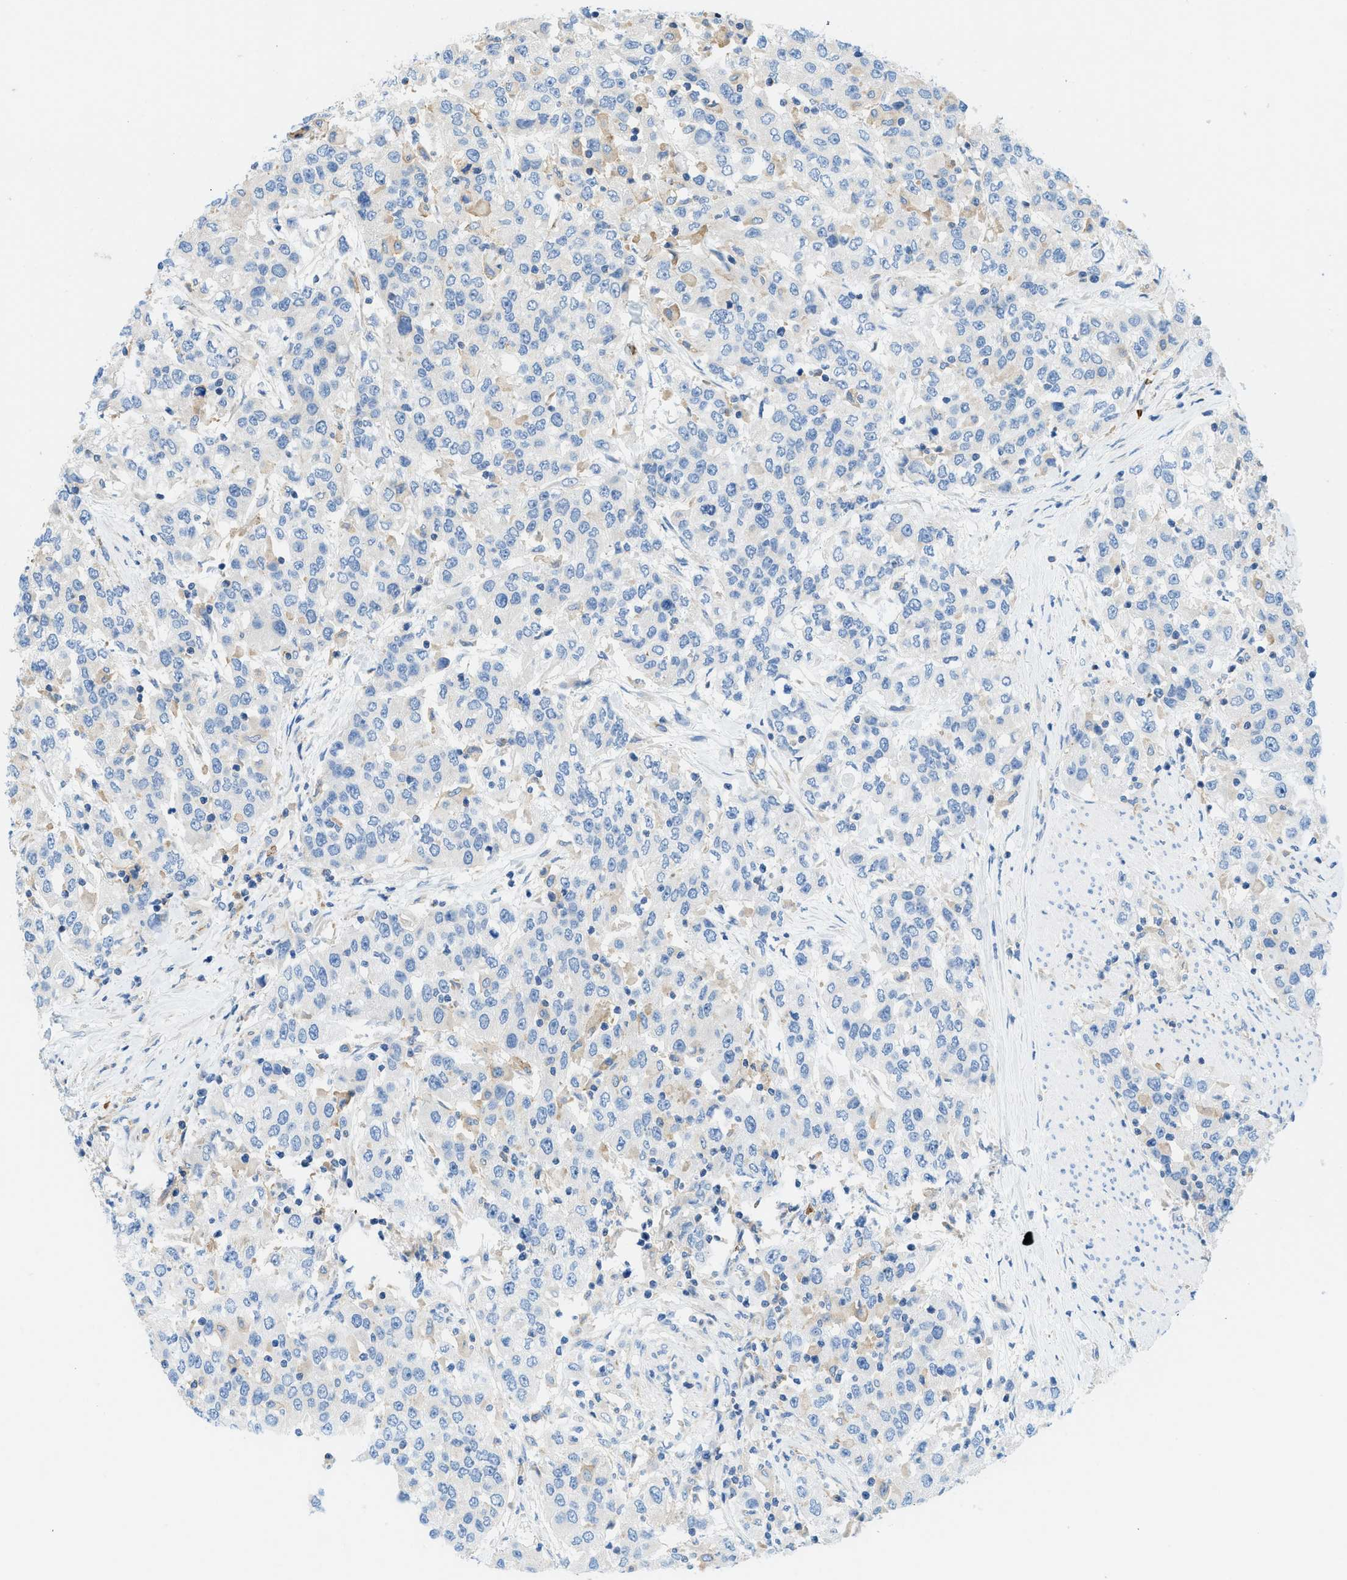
{"staining": {"intensity": "negative", "quantity": "none", "location": "none"}, "tissue": "urothelial cancer", "cell_type": "Tumor cells", "image_type": "cancer", "snomed": [{"axis": "morphology", "description": "Urothelial carcinoma, High grade"}, {"axis": "topography", "description": "Urinary bladder"}], "caption": "High-grade urothelial carcinoma stained for a protein using IHC reveals no positivity tumor cells.", "gene": "ZNF831", "patient": {"sex": "female", "age": 80}}